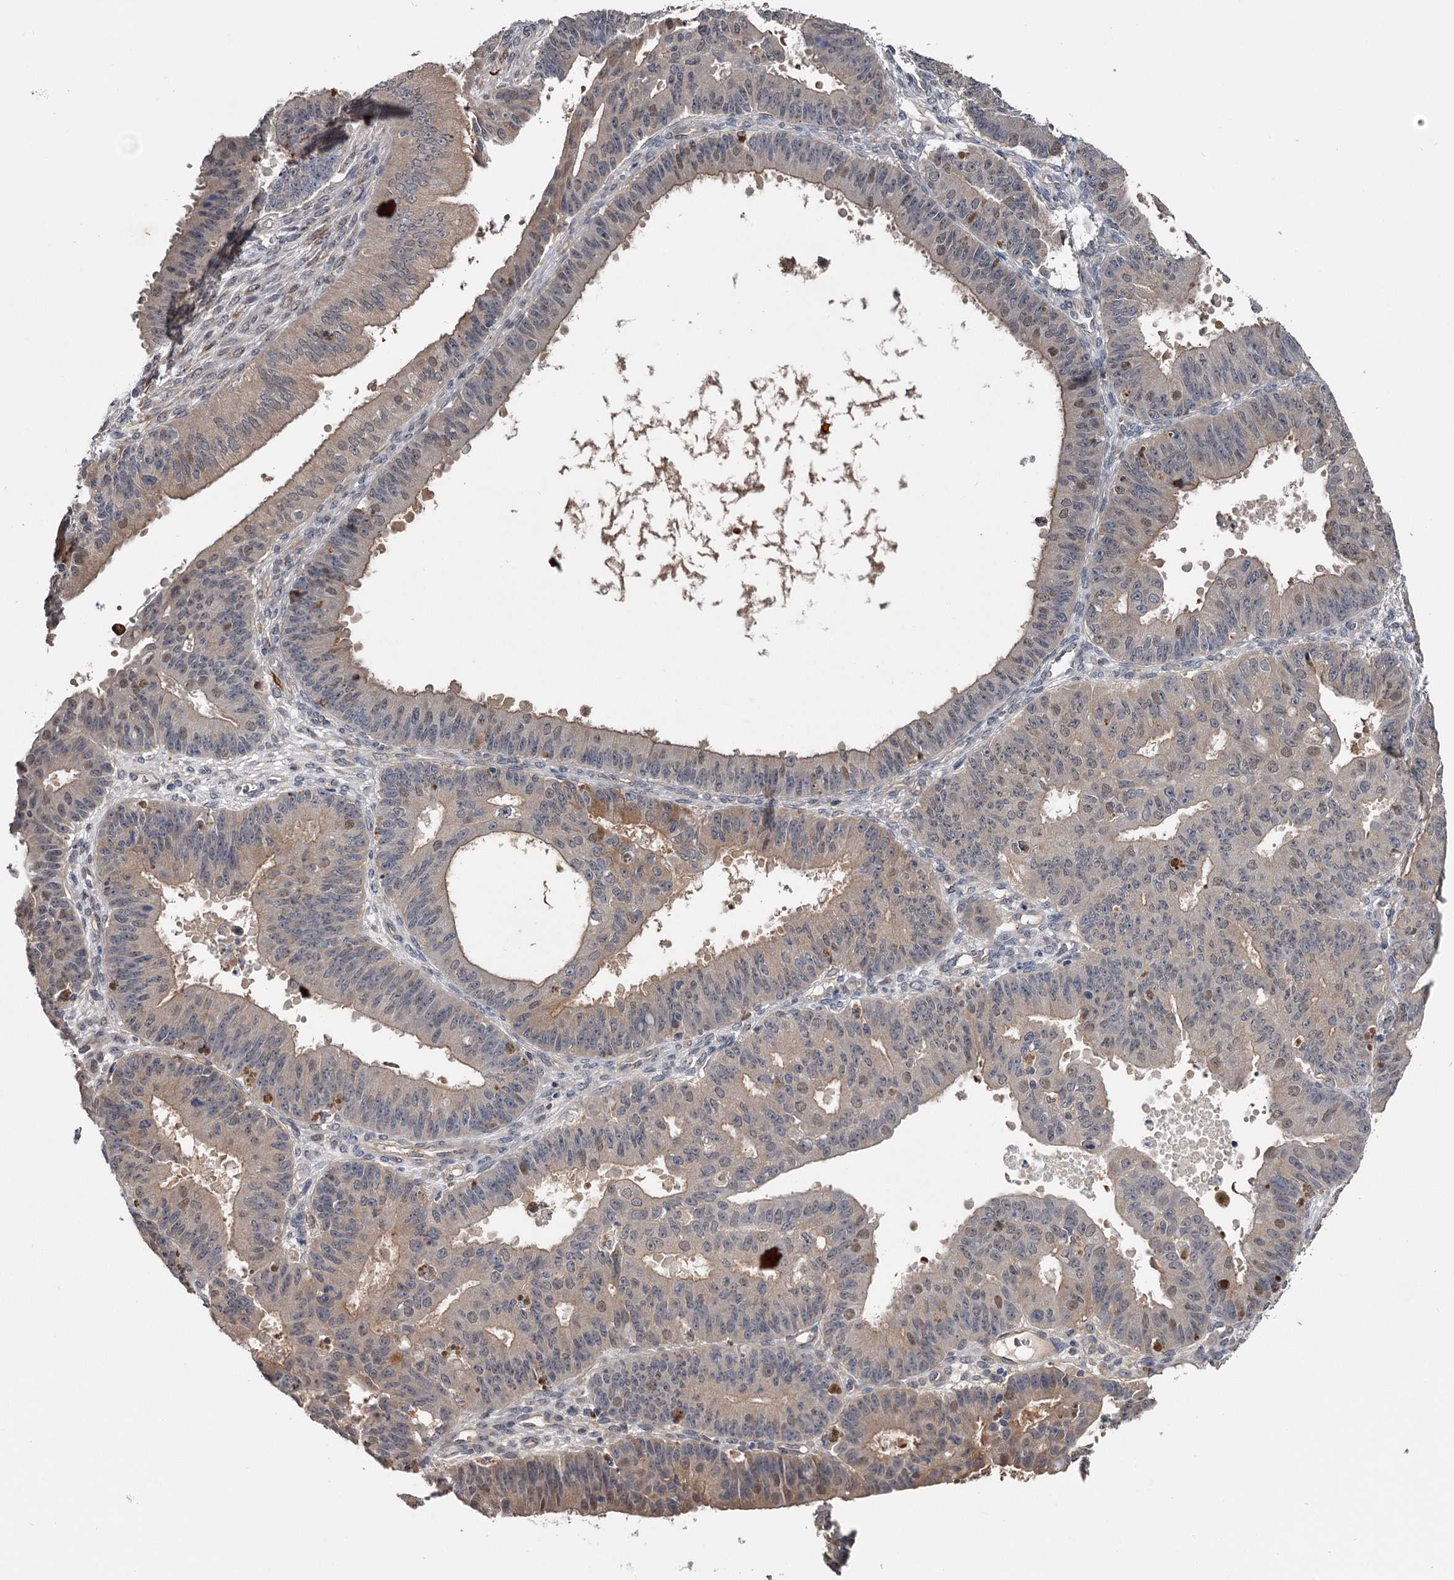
{"staining": {"intensity": "weak", "quantity": "<25%", "location": "cytoplasmic/membranous"}, "tissue": "ovarian cancer", "cell_type": "Tumor cells", "image_type": "cancer", "snomed": [{"axis": "morphology", "description": "Carcinoma, endometroid"}, {"axis": "topography", "description": "Appendix"}, {"axis": "topography", "description": "Ovary"}], "caption": "Tumor cells show no significant protein staining in ovarian cancer (endometroid carcinoma).", "gene": "DAO", "patient": {"sex": "female", "age": 42}}